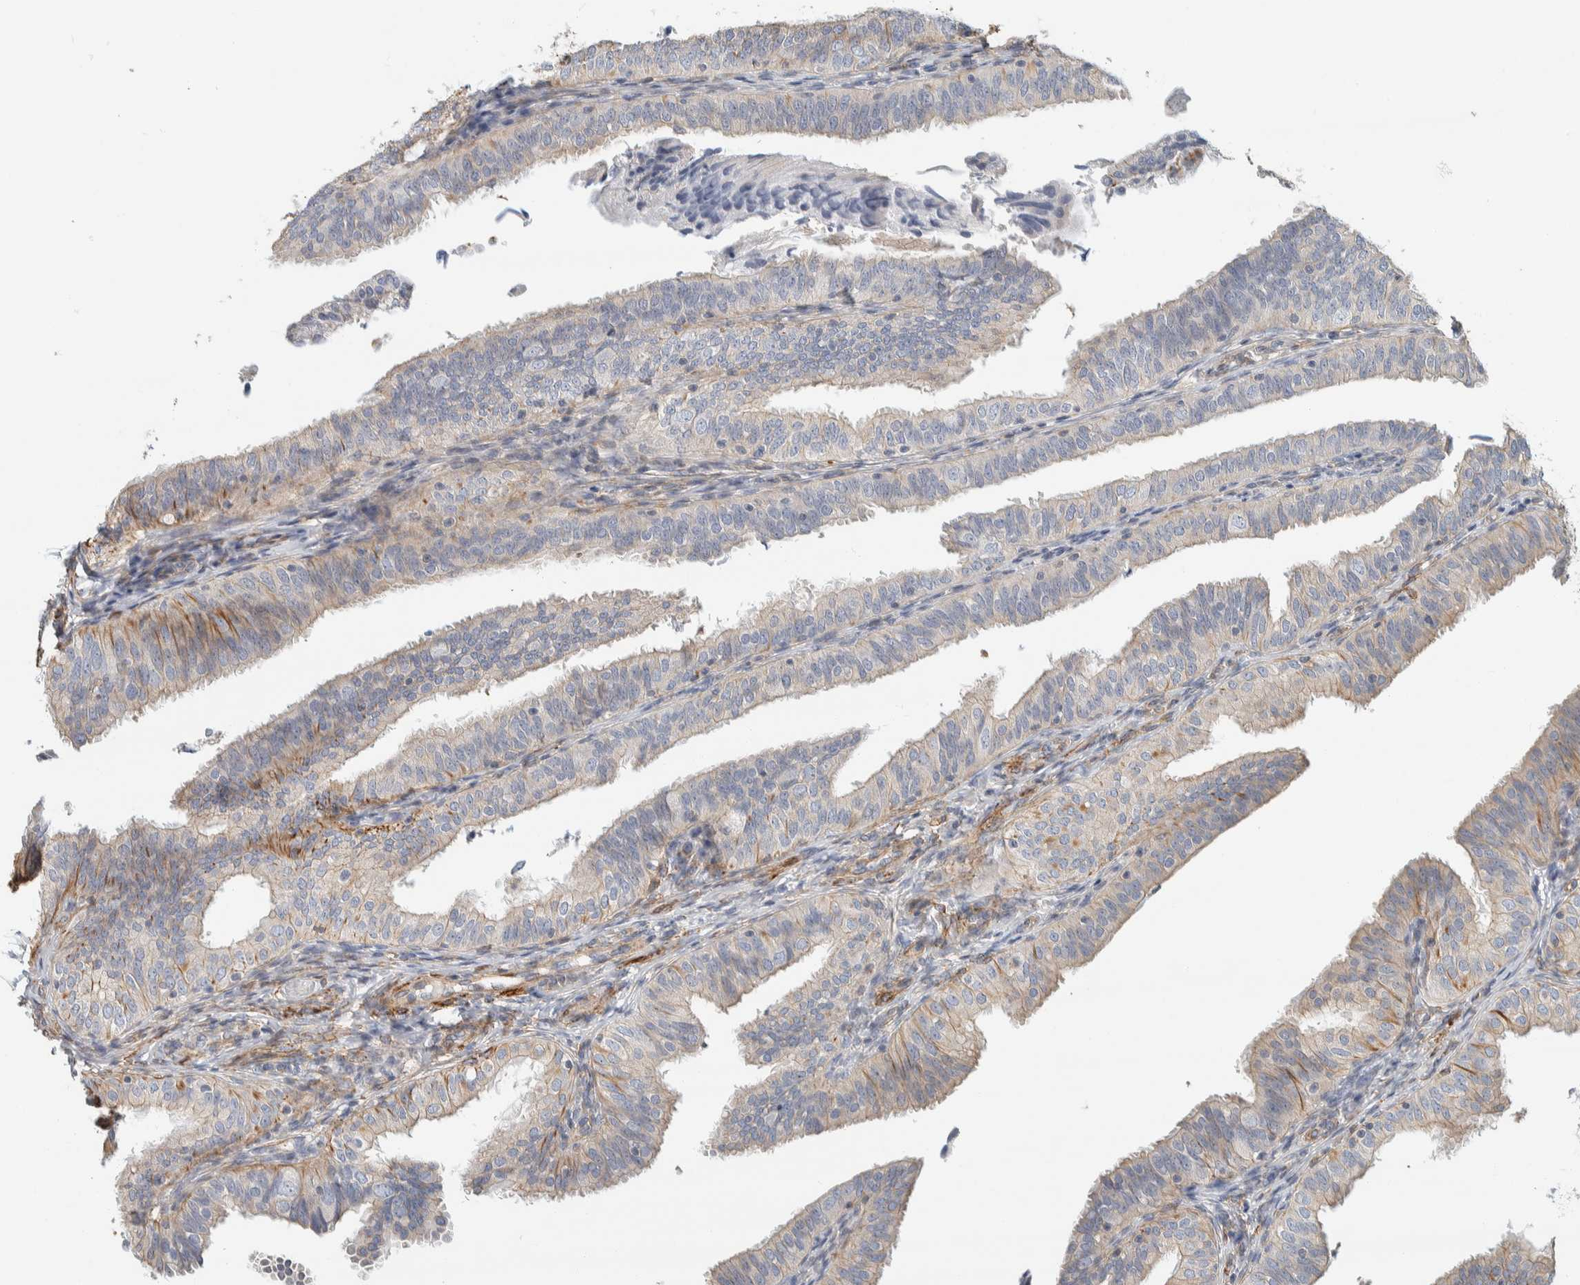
{"staining": {"intensity": "moderate", "quantity": "<25%", "location": "cytoplasmic/membranous"}, "tissue": "fallopian tube", "cell_type": "Glandular cells", "image_type": "normal", "snomed": [{"axis": "morphology", "description": "Normal tissue, NOS"}, {"axis": "topography", "description": "Fallopian tube"}], "caption": "A high-resolution image shows IHC staining of benign fallopian tube, which reveals moderate cytoplasmic/membranous staining in approximately <25% of glandular cells.", "gene": "CDR2", "patient": {"sex": "female", "age": 35}}